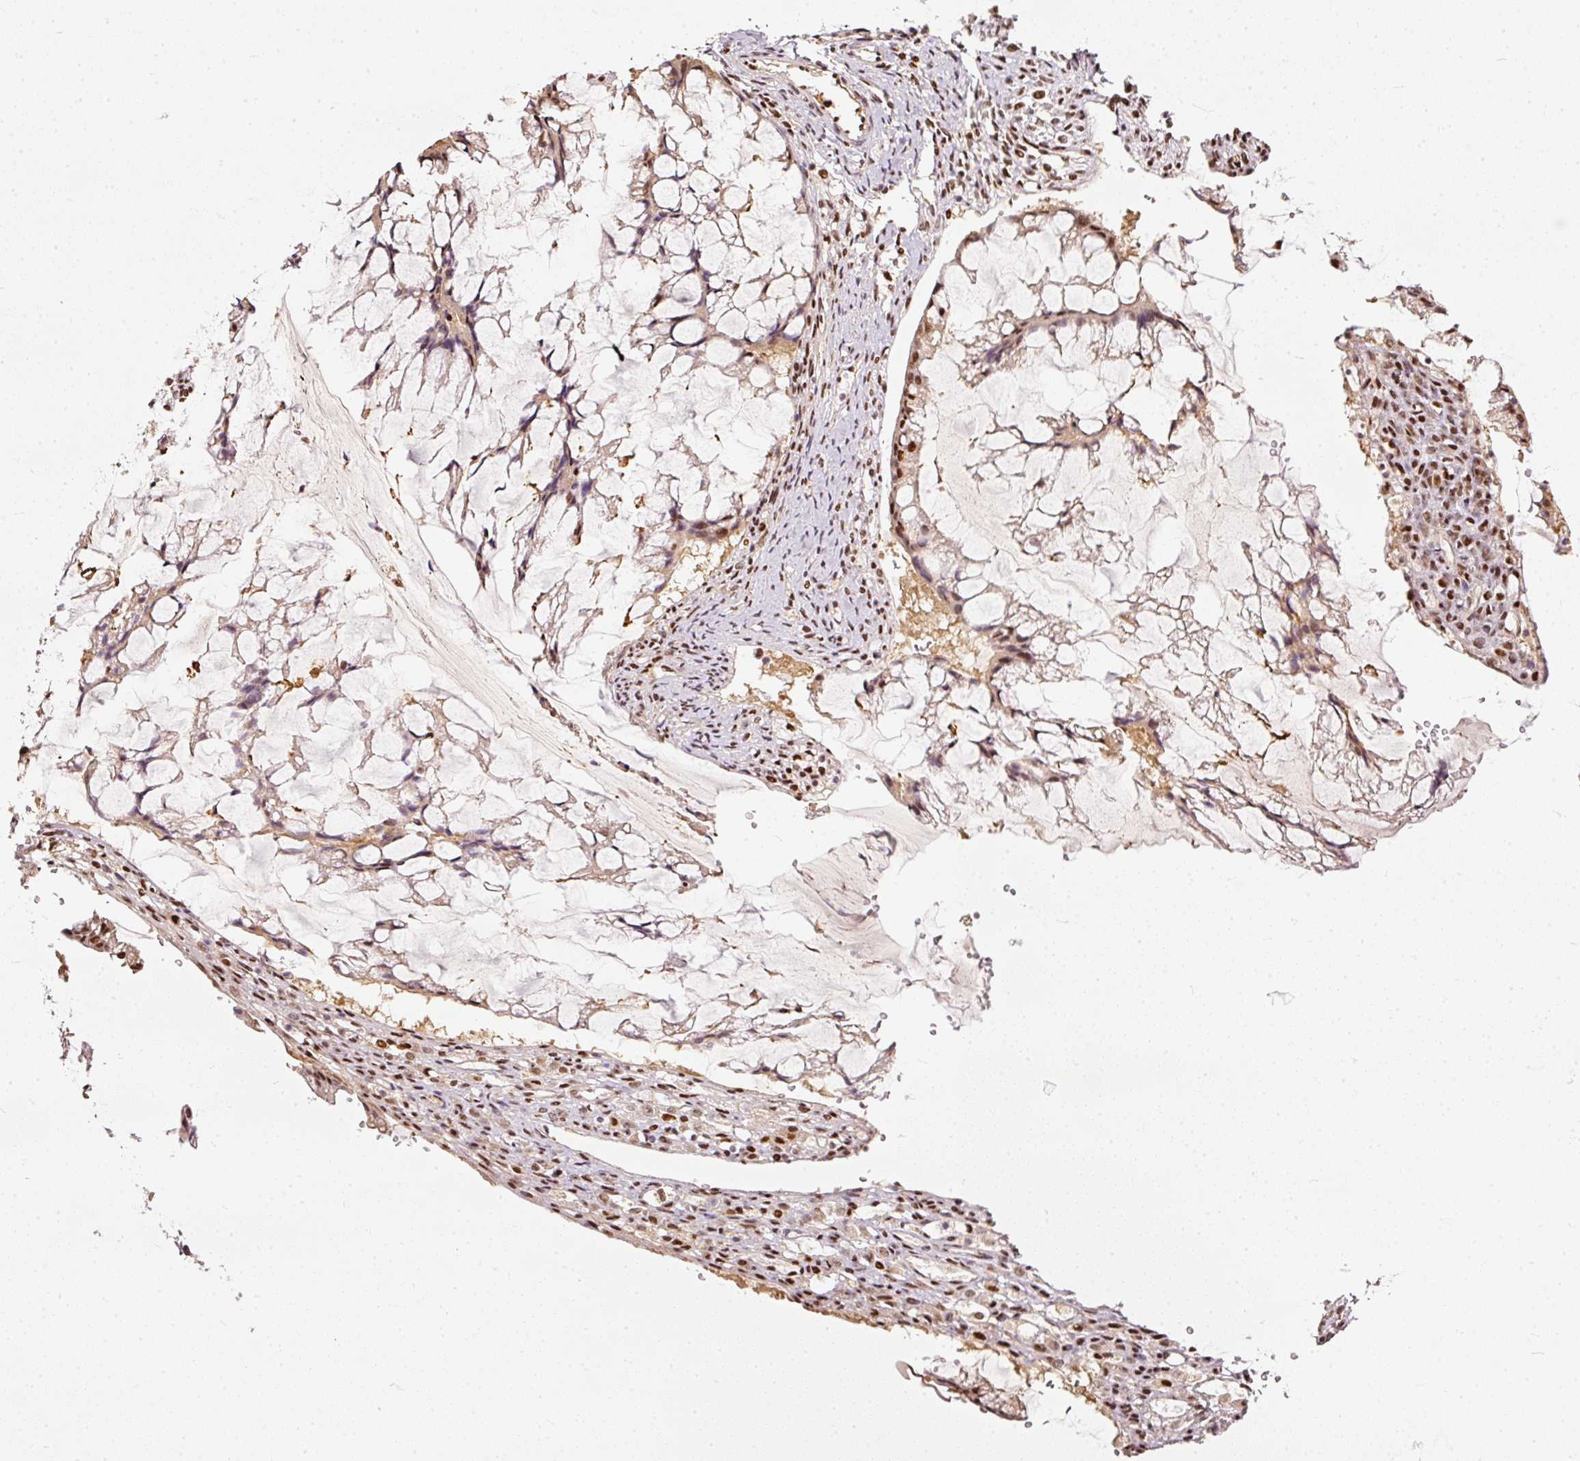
{"staining": {"intensity": "moderate", "quantity": ">75%", "location": "nuclear"}, "tissue": "ovarian cancer", "cell_type": "Tumor cells", "image_type": "cancer", "snomed": [{"axis": "morphology", "description": "Cystadenocarcinoma, mucinous, NOS"}, {"axis": "topography", "description": "Ovary"}], "caption": "Immunohistochemical staining of human ovarian mucinous cystadenocarcinoma exhibits moderate nuclear protein positivity in approximately >75% of tumor cells. The staining is performed using DAB (3,3'-diaminobenzidine) brown chromogen to label protein expression. The nuclei are counter-stained blue using hematoxylin.", "gene": "ZNF778", "patient": {"sex": "female", "age": 73}}